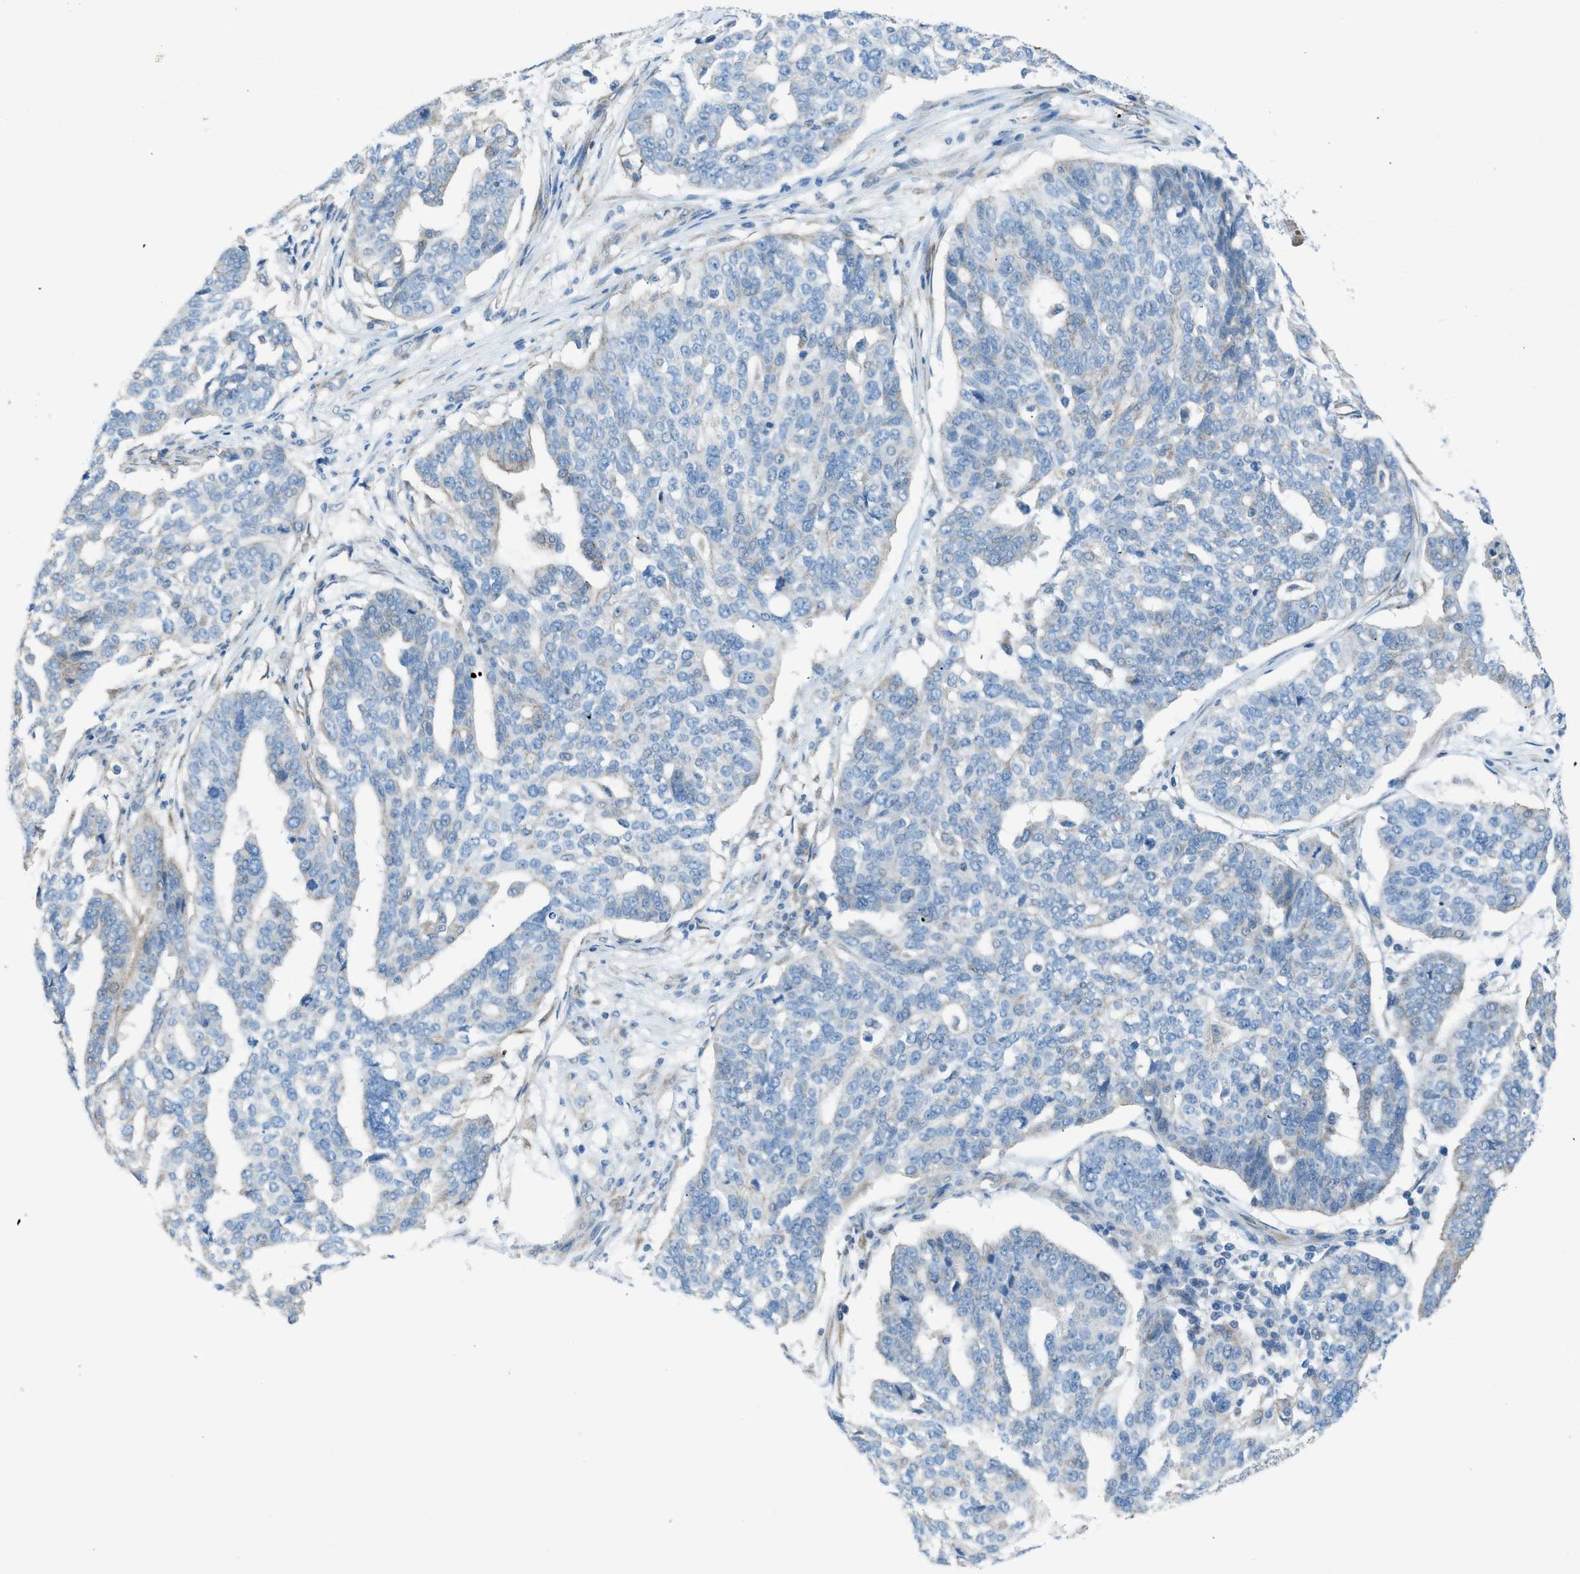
{"staining": {"intensity": "negative", "quantity": "none", "location": "none"}, "tissue": "ovarian cancer", "cell_type": "Tumor cells", "image_type": "cancer", "snomed": [{"axis": "morphology", "description": "Cystadenocarcinoma, serous, NOS"}, {"axis": "topography", "description": "Ovary"}], "caption": "The immunohistochemistry photomicrograph has no significant staining in tumor cells of ovarian cancer tissue. The staining was performed using DAB to visualize the protein expression in brown, while the nuclei were stained in blue with hematoxylin (Magnification: 20x).", "gene": "PRKN", "patient": {"sex": "female", "age": 59}}